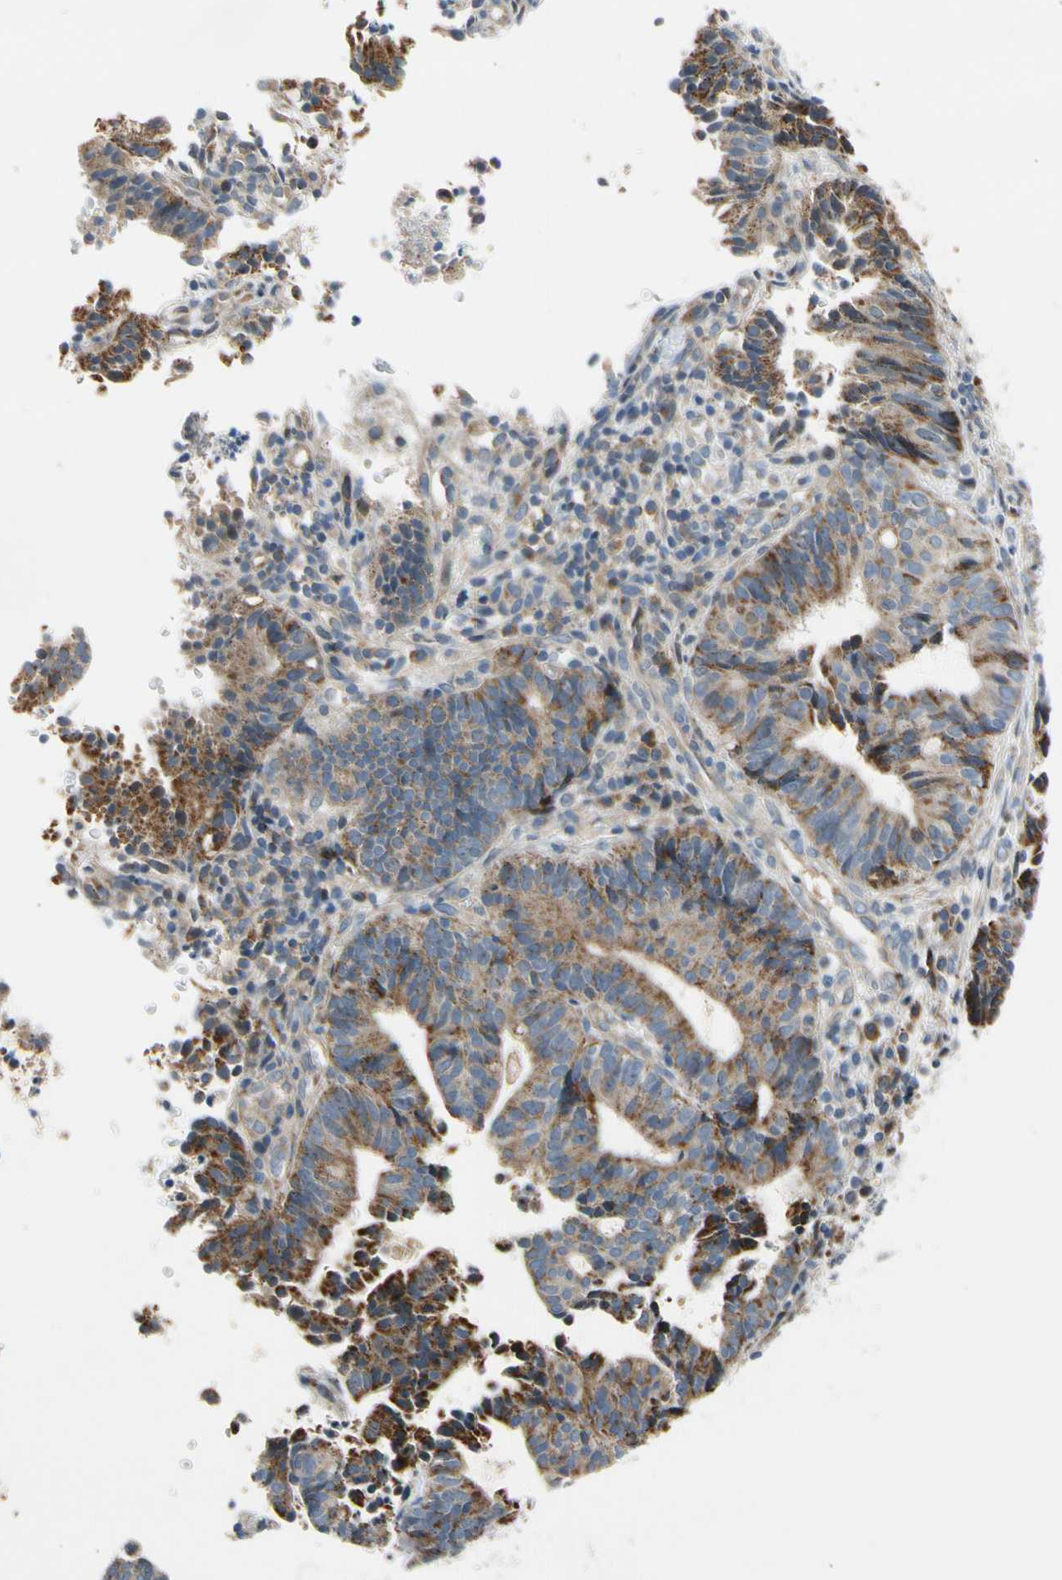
{"staining": {"intensity": "moderate", "quantity": ">75%", "location": "cytoplasmic/membranous"}, "tissue": "endometrial cancer", "cell_type": "Tumor cells", "image_type": "cancer", "snomed": [{"axis": "morphology", "description": "Adenocarcinoma, NOS"}, {"axis": "topography", "description": "Uterus"}], "caption": "Moderate cytoplasmic/membranous expression for a protein is appreciated in about >75% of tumor cells of endometrial adenocarcinoma using immunohistochemistry.", "gene": "NPHP3", "patient": {"sex": "female", "age": 83}}